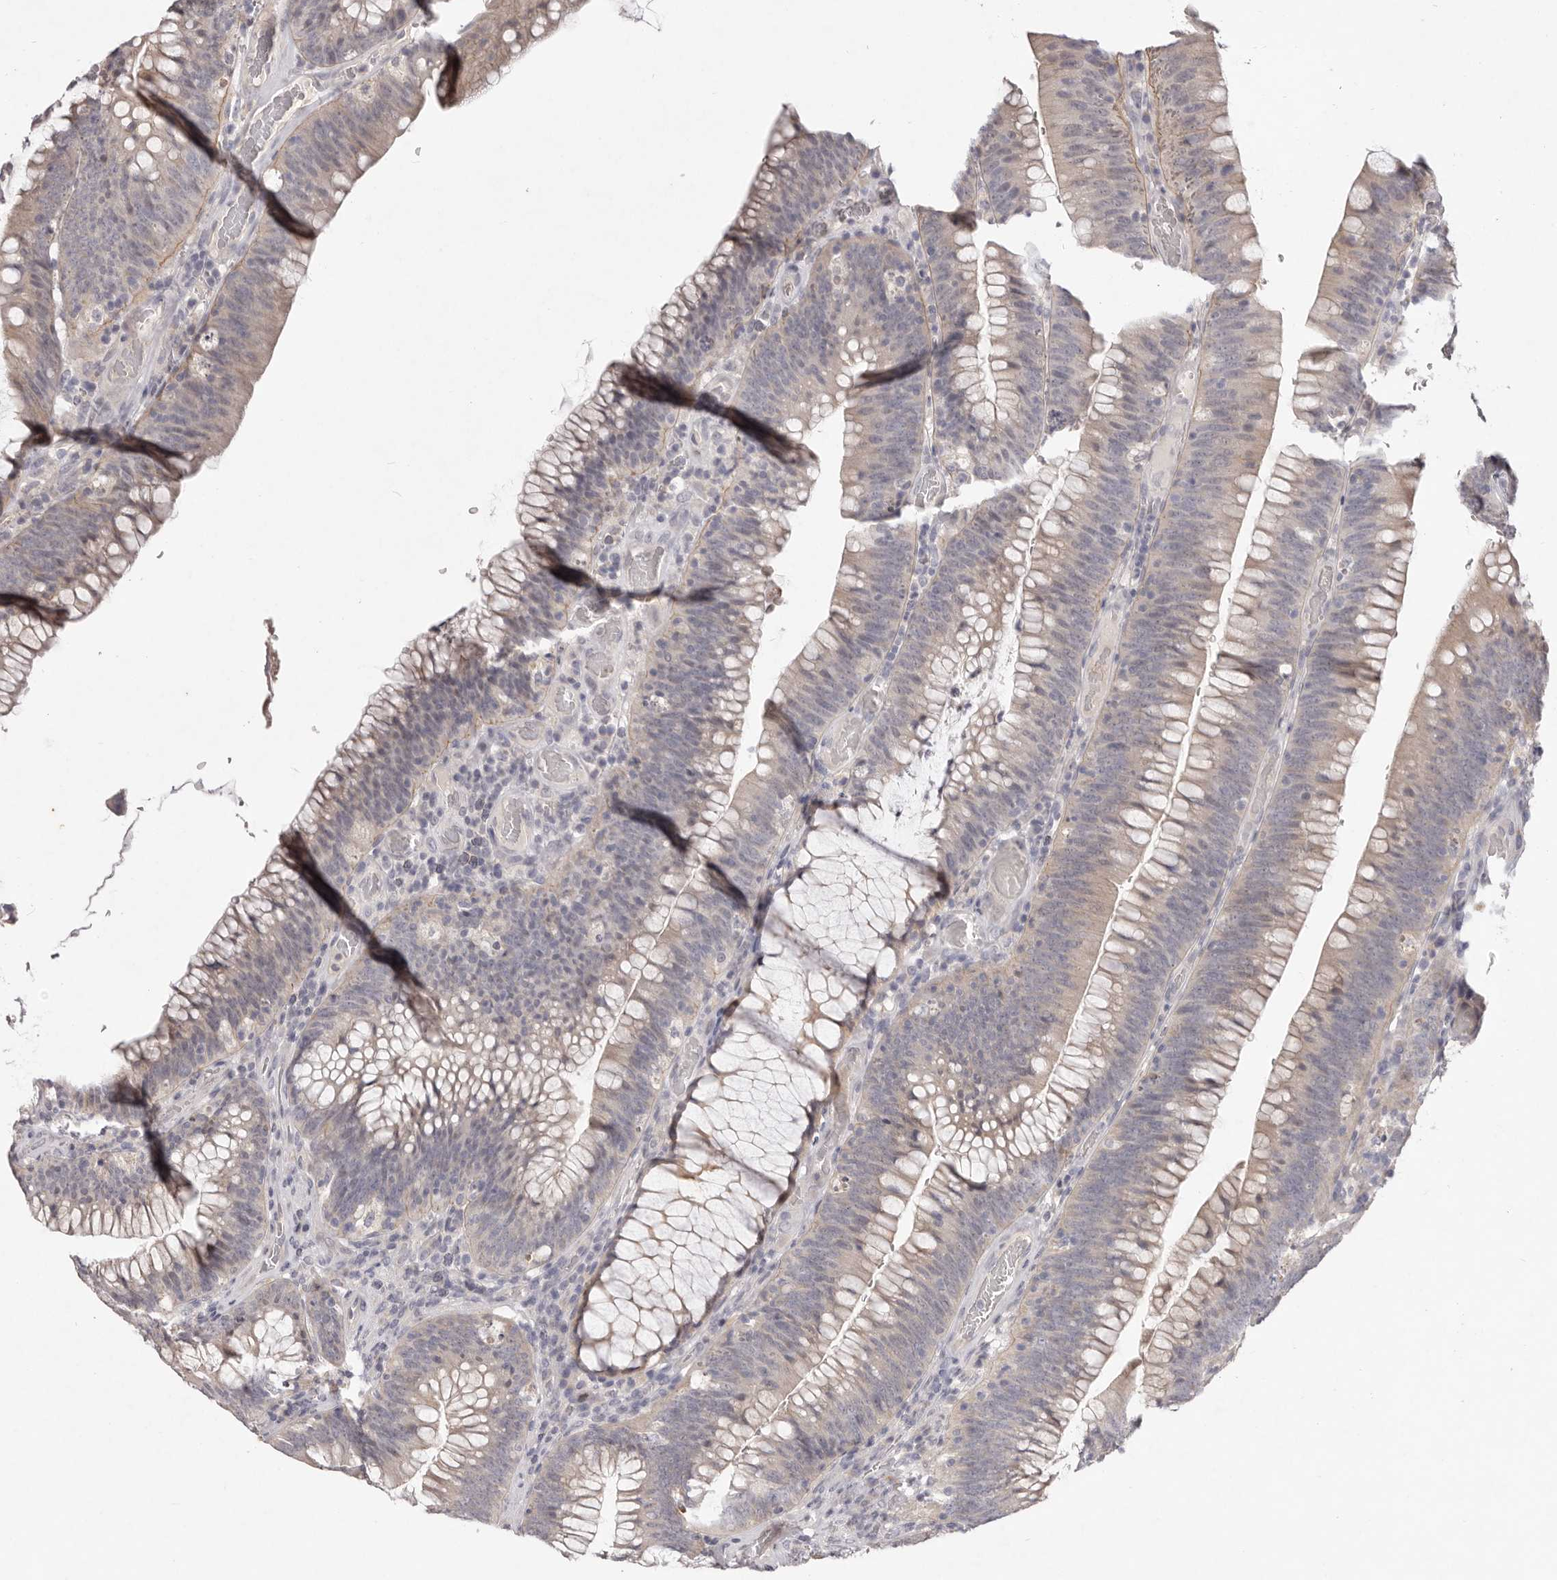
{"staining": {"intensity": "weak", "quantity": "25%-75%", "location": "cytoplasmic/membranous"}, "tissue": "colorectal cancer", "cell_type": "Tumor cells", "image_type": "cancer", "snomed": [{"axis": "morphology", "description": "Normal tissue, NOS"}, {"axis": "topography", "description": "Colon"}], "caption": "The immunohistochemical stain highlights weak cytoplasmic/membranous expression in tumor cells of colorectal cancer tissue.", "gene": "GARNL3", "patient": {"sex": "female", "age": 82}}